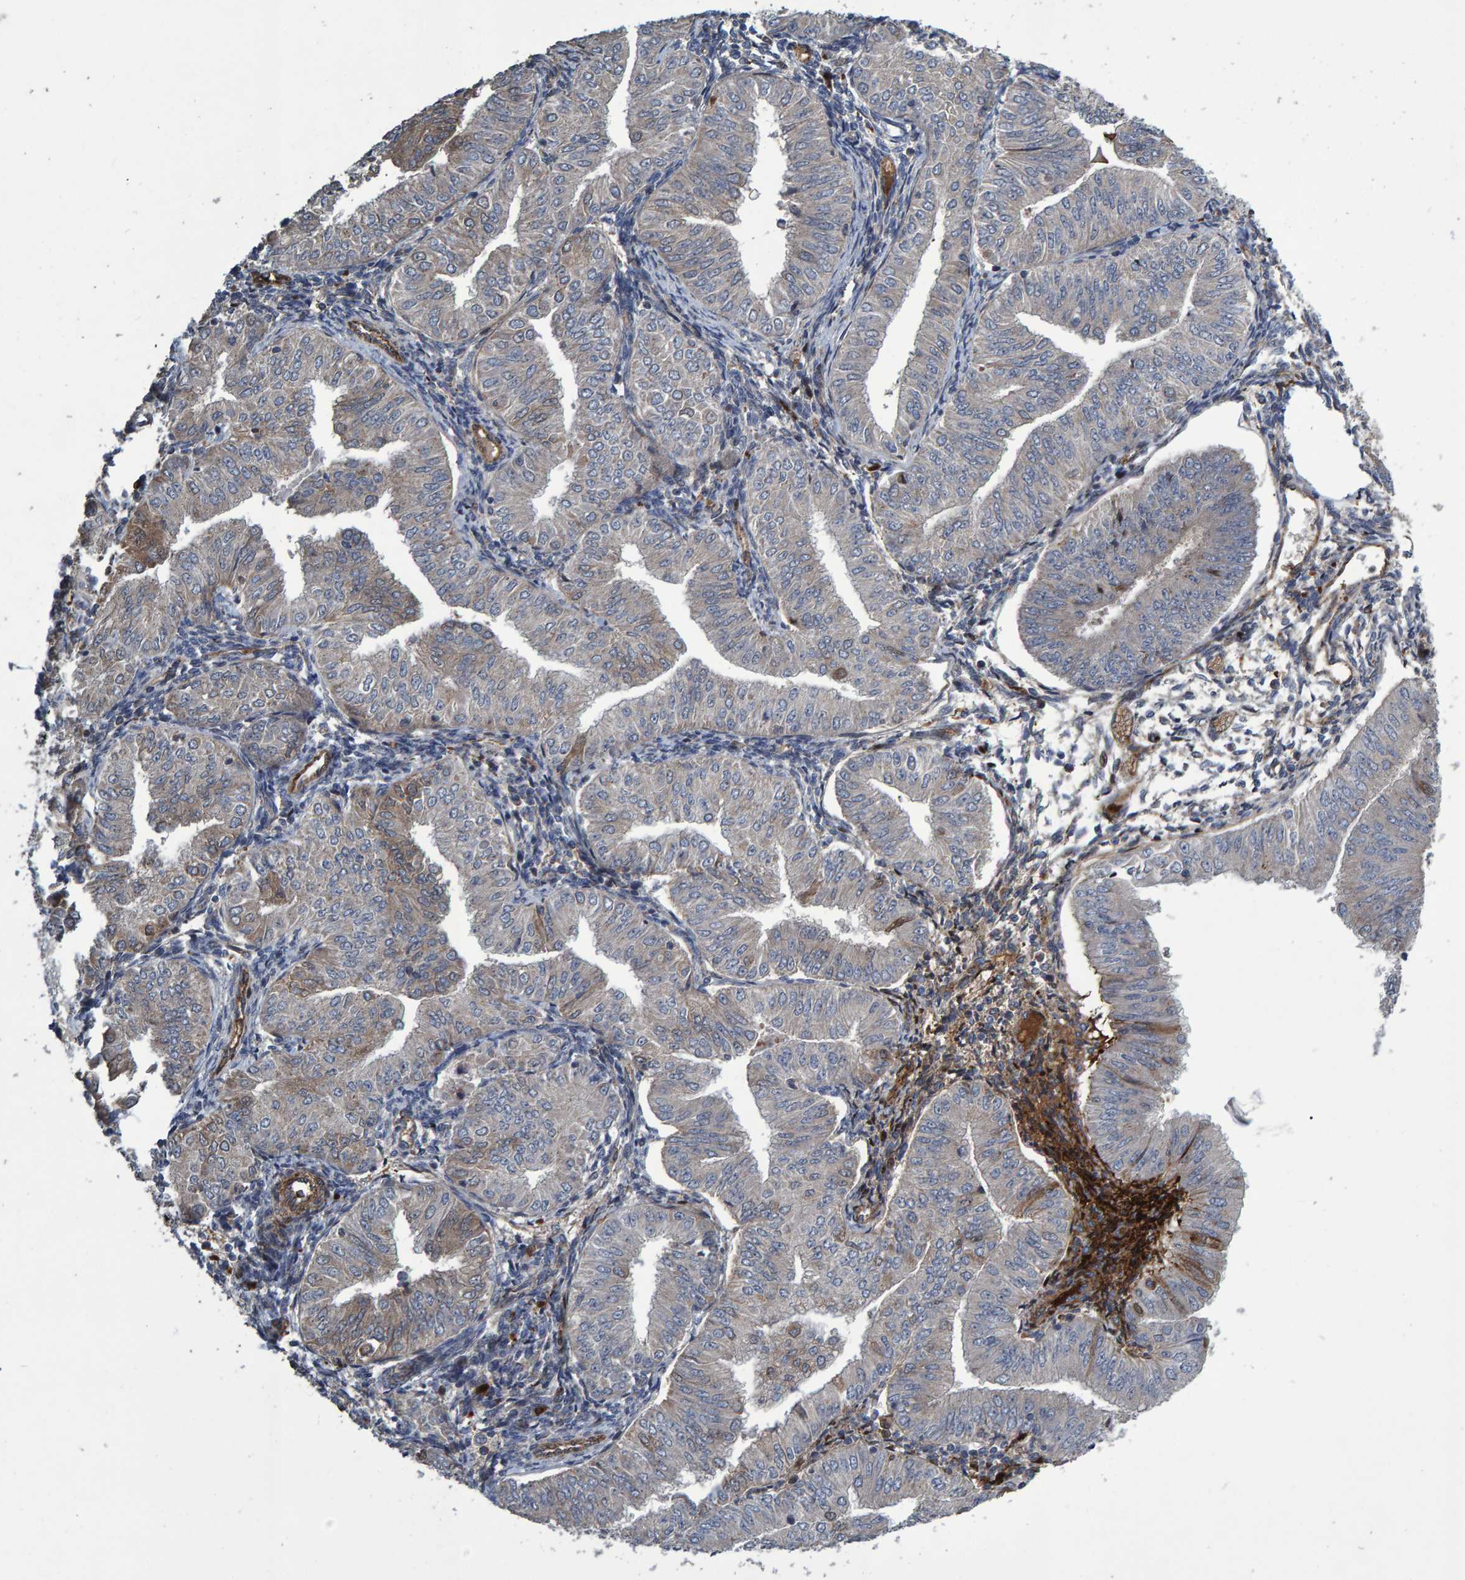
{"staining": {"intensity": "weak", "quantity": "<25%", "location": "cytoplasmic/membranous"}, "tissue": "endometrial cancer", "cell_type": "Tumor cells", "image_type": "cancer", "snomed": [{"axis": "morphology", "description": "Normal tissue, NOS"}, {"axis": "morphology", "description": "Adenocarcinoma, NOS"}, {"axis": "topography", "description": "Endometrium"}], "caption": "Immunohistochemistry of human adenocarcinoma (endometrial) demonstrates no expression in tumor cells. The staining is performed using DAB (3,3'-diaminobenzidine) brown chromogen with nuclei counter-stained in using hematoxylin.", "gene": "SLIT2", "patient": {"sex": "female", "age": 53}}